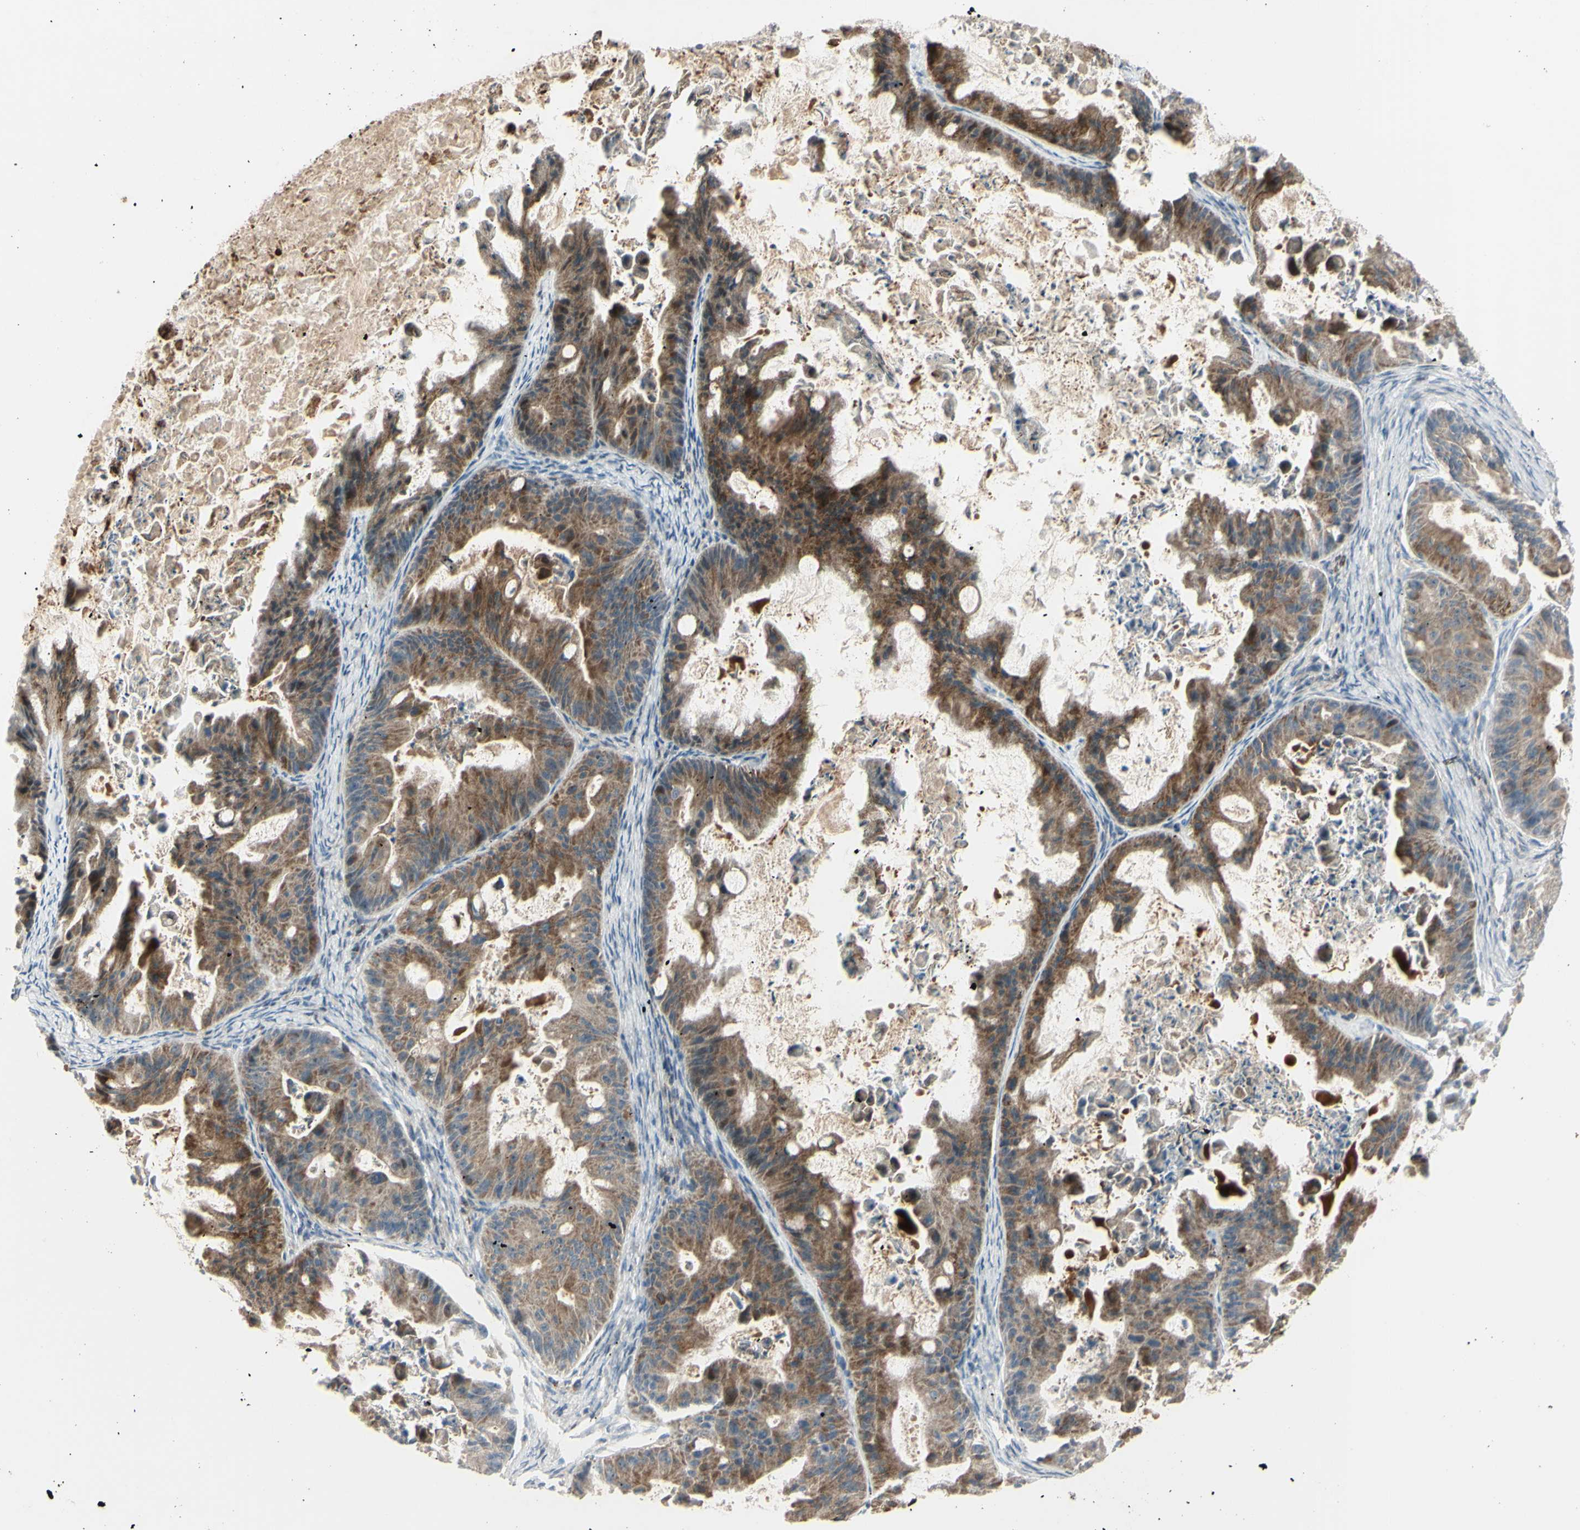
{"staining": {"intensity": "moderate", "quantity": ">75%", "location": "cytoplasmic/membranous"}, "tissue": "ovarian cancer", "cell_type": "Tumor cells", "image_type": "cancer", "snomed": [{"axis": "morphology", "description": "Cystadenocarcinoma, mucinous, NOS"}, {"axis": "topography", "description": "Ovary"}], "caption": "The image demonstrates a brown stain indicating the presence of a protein in the cytoplasmic/membranous of tumor cells in ovarian cancer.", "gene": "NDFIP1", "patient": {"sex": "female", "age": 37}}